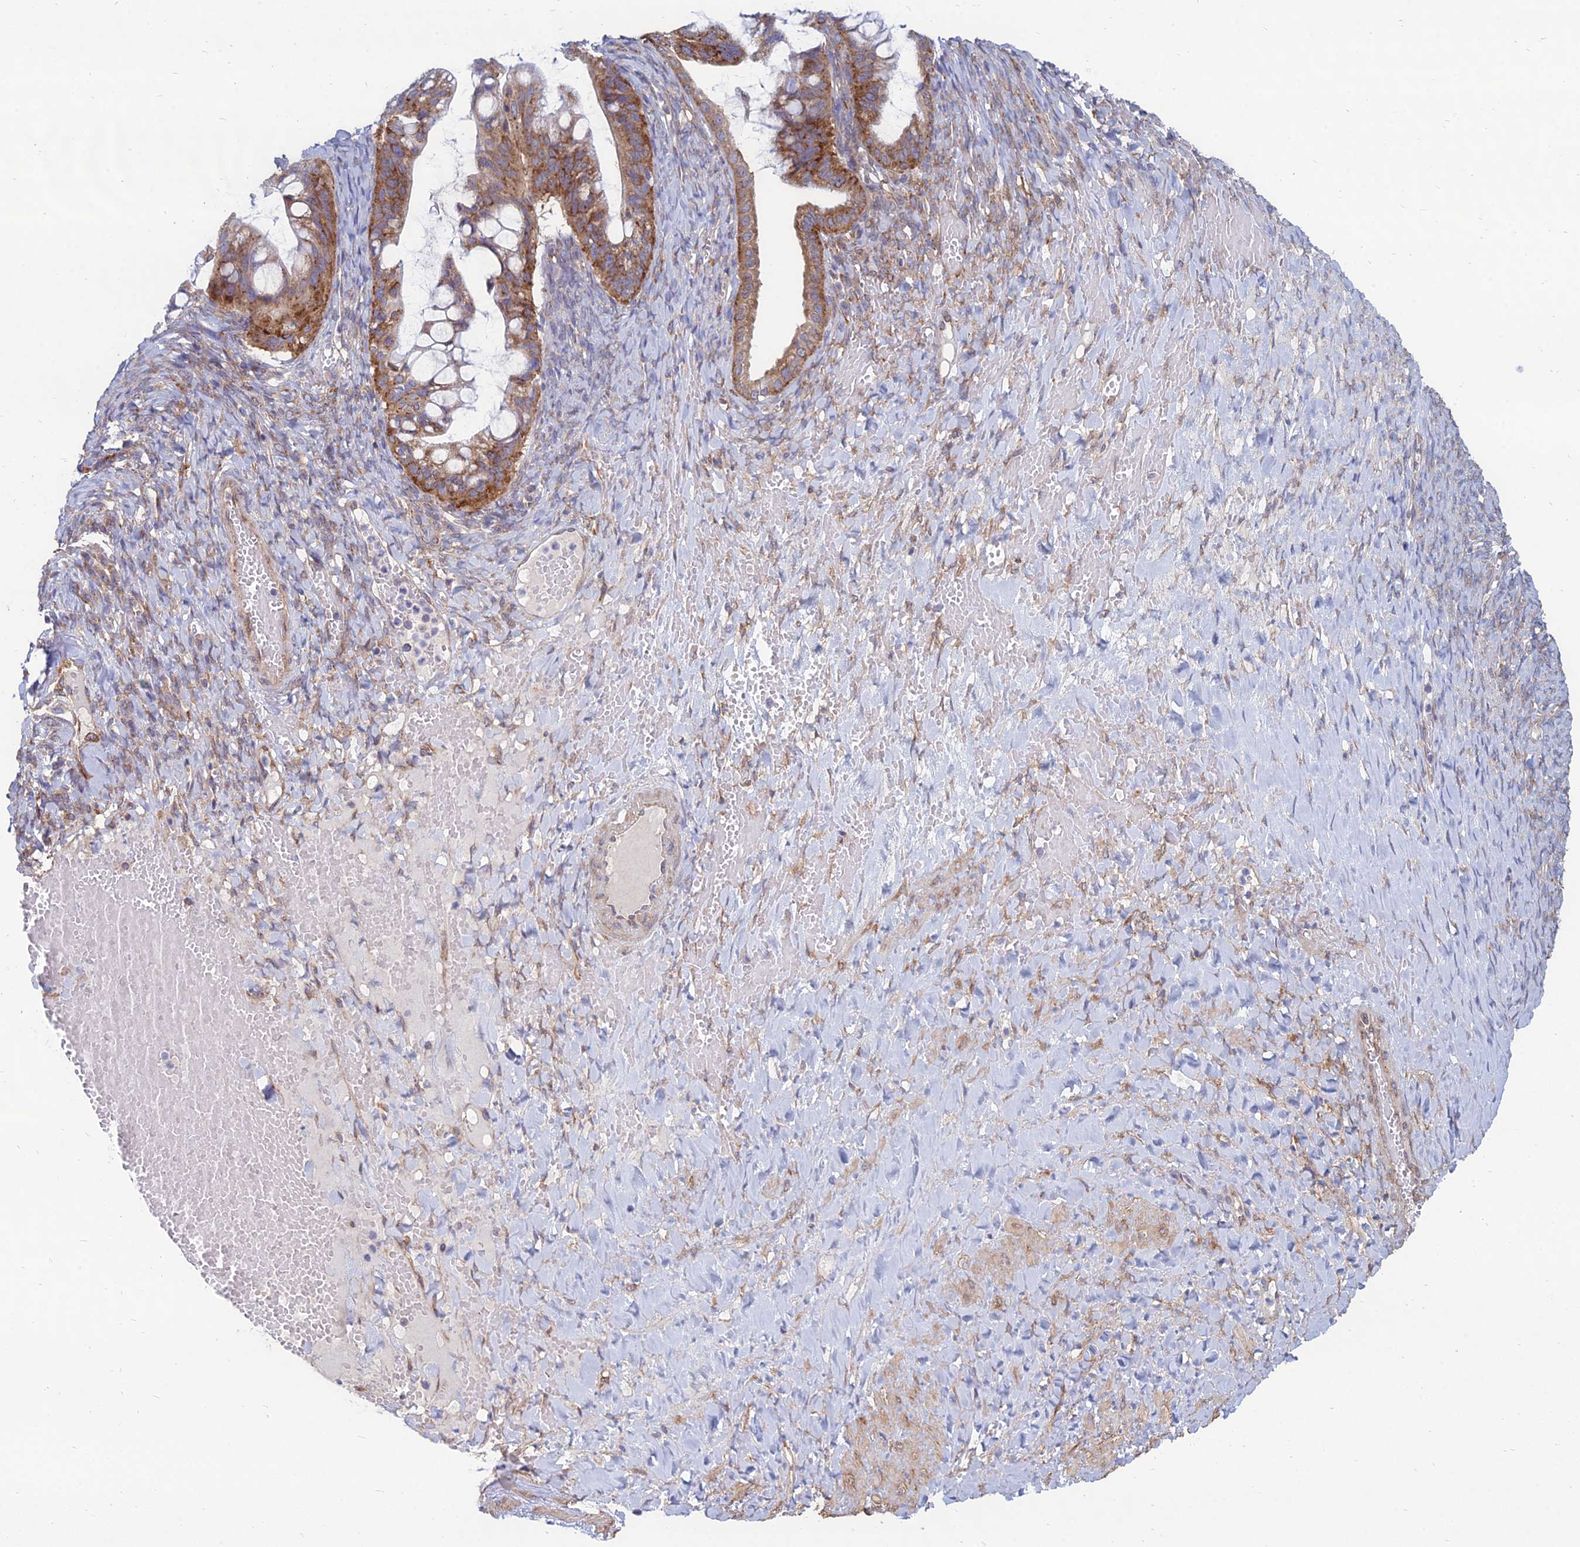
{"staining": {"intensity": "moderate", "quantity": ">75%", "location": "cytoplasmic/membranous"}, "tissue": "ovarian cancer", "cell_type": "Tumor cells", "image_type": "cancer", "snomed": [{"axis": "morphology", "description": "Cystadenocarcinoma, mucinous, NOS"}, {"axis": "topography", "description": "Ovary"}], "caption": "Brown immunohistochemical staining in ovarian cancer displays moderate cytoplasmic/membranous staining in approximately >75% of tumor cells.", "gene": "TXLNA", "patient": {"sex": "female", "age": 73}}